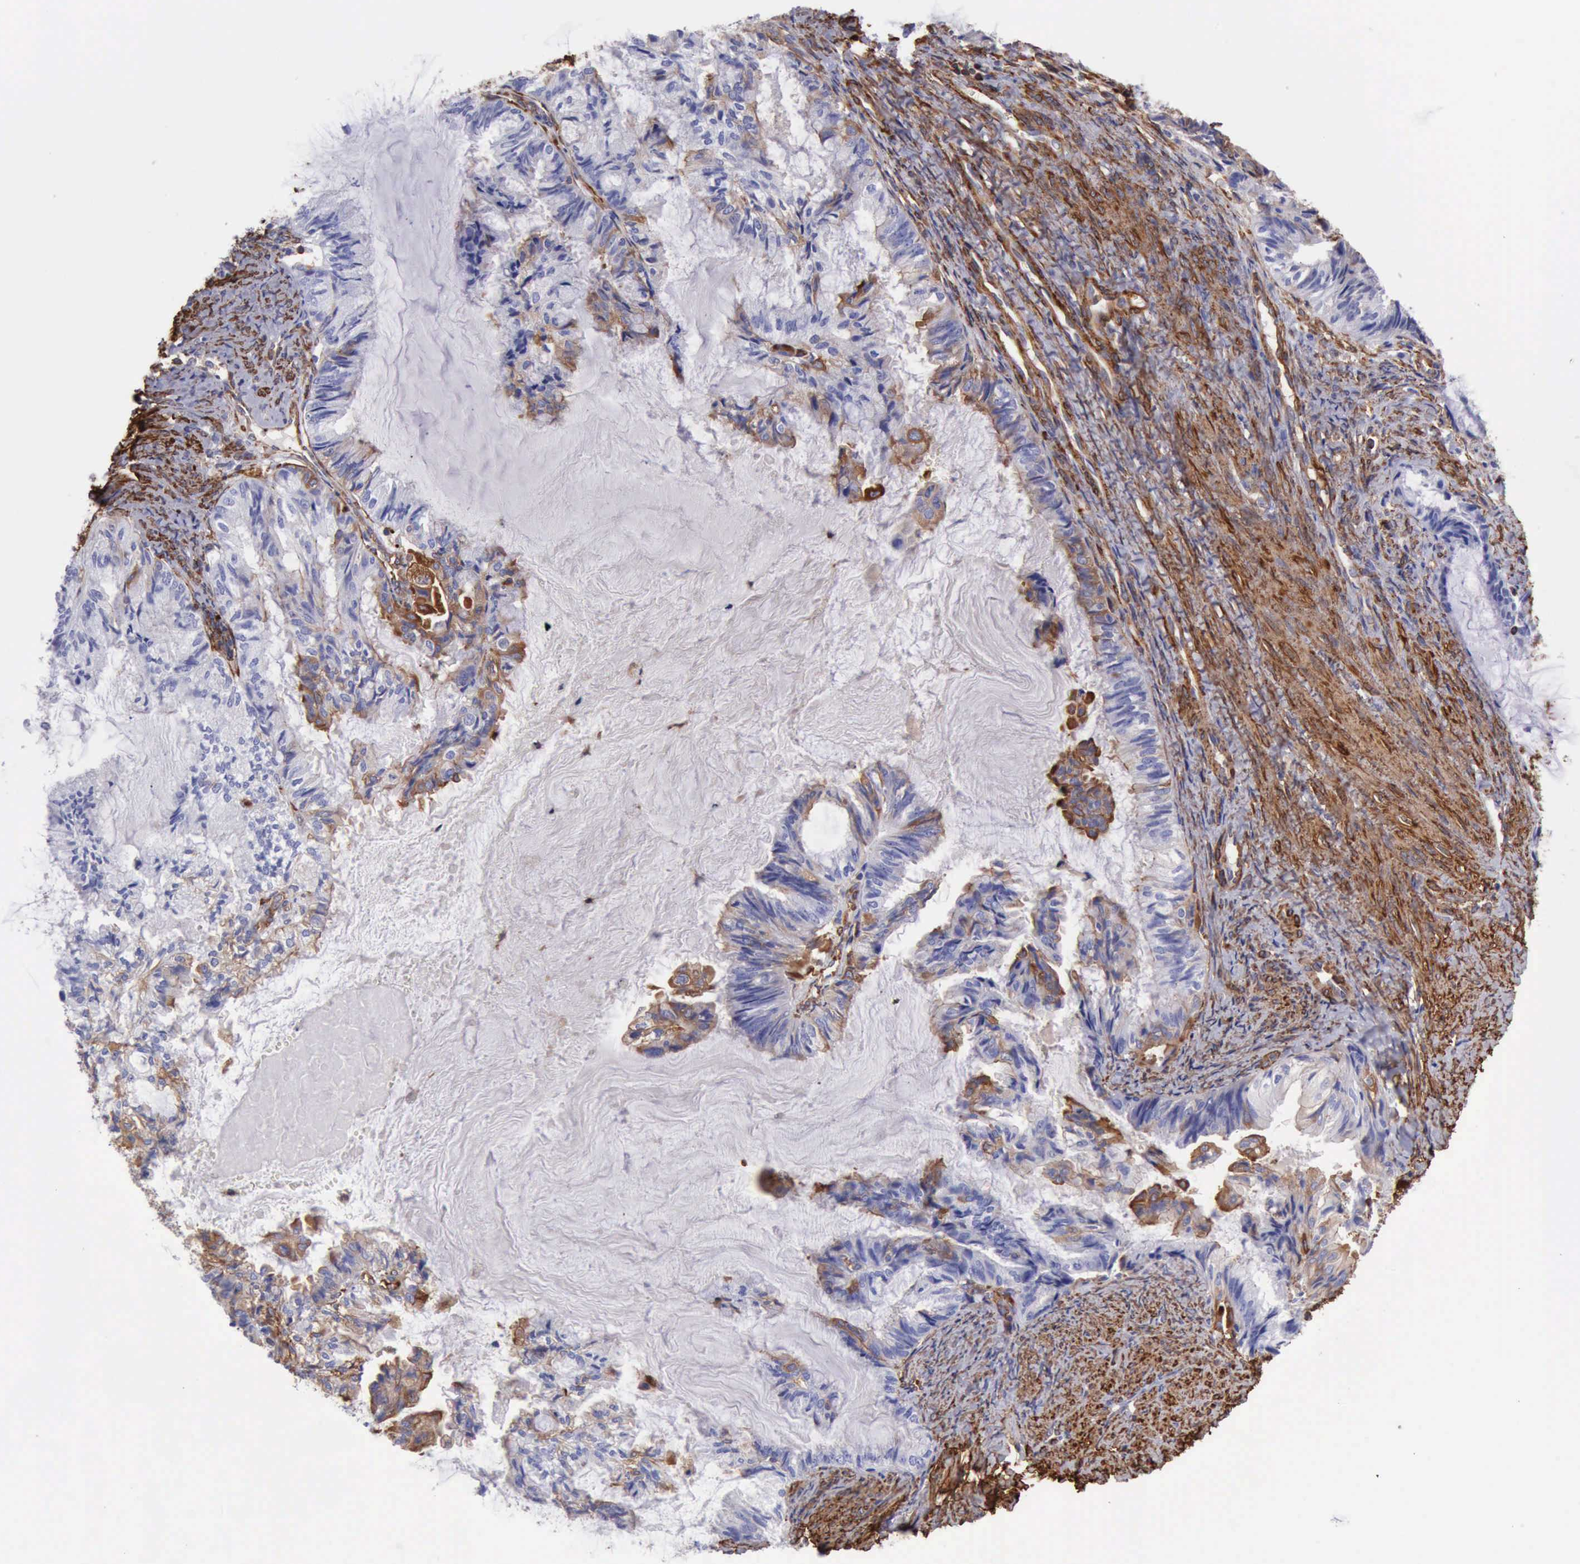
{"staining": {"intensity": "weak", "quantity": "<25%", "location": "cytoplasmic/membranous"}, "tissue": "endometrial cancer", "cell_type": "Tumor cells", "image_type": "cancer", "snomed": [{"axis": "morphology", "description": "Adenocarcinoma, NOS"}, {"axis": "topography", "description": "Endometrium"}], "caption": "Endometrial cancer (adenocarcinoma) stained for a protein using immunohistochemistry (IHC) shows no expression tumor cells.", "gene": "FLNA", "patient": {"sex": "female", "age": 86}}